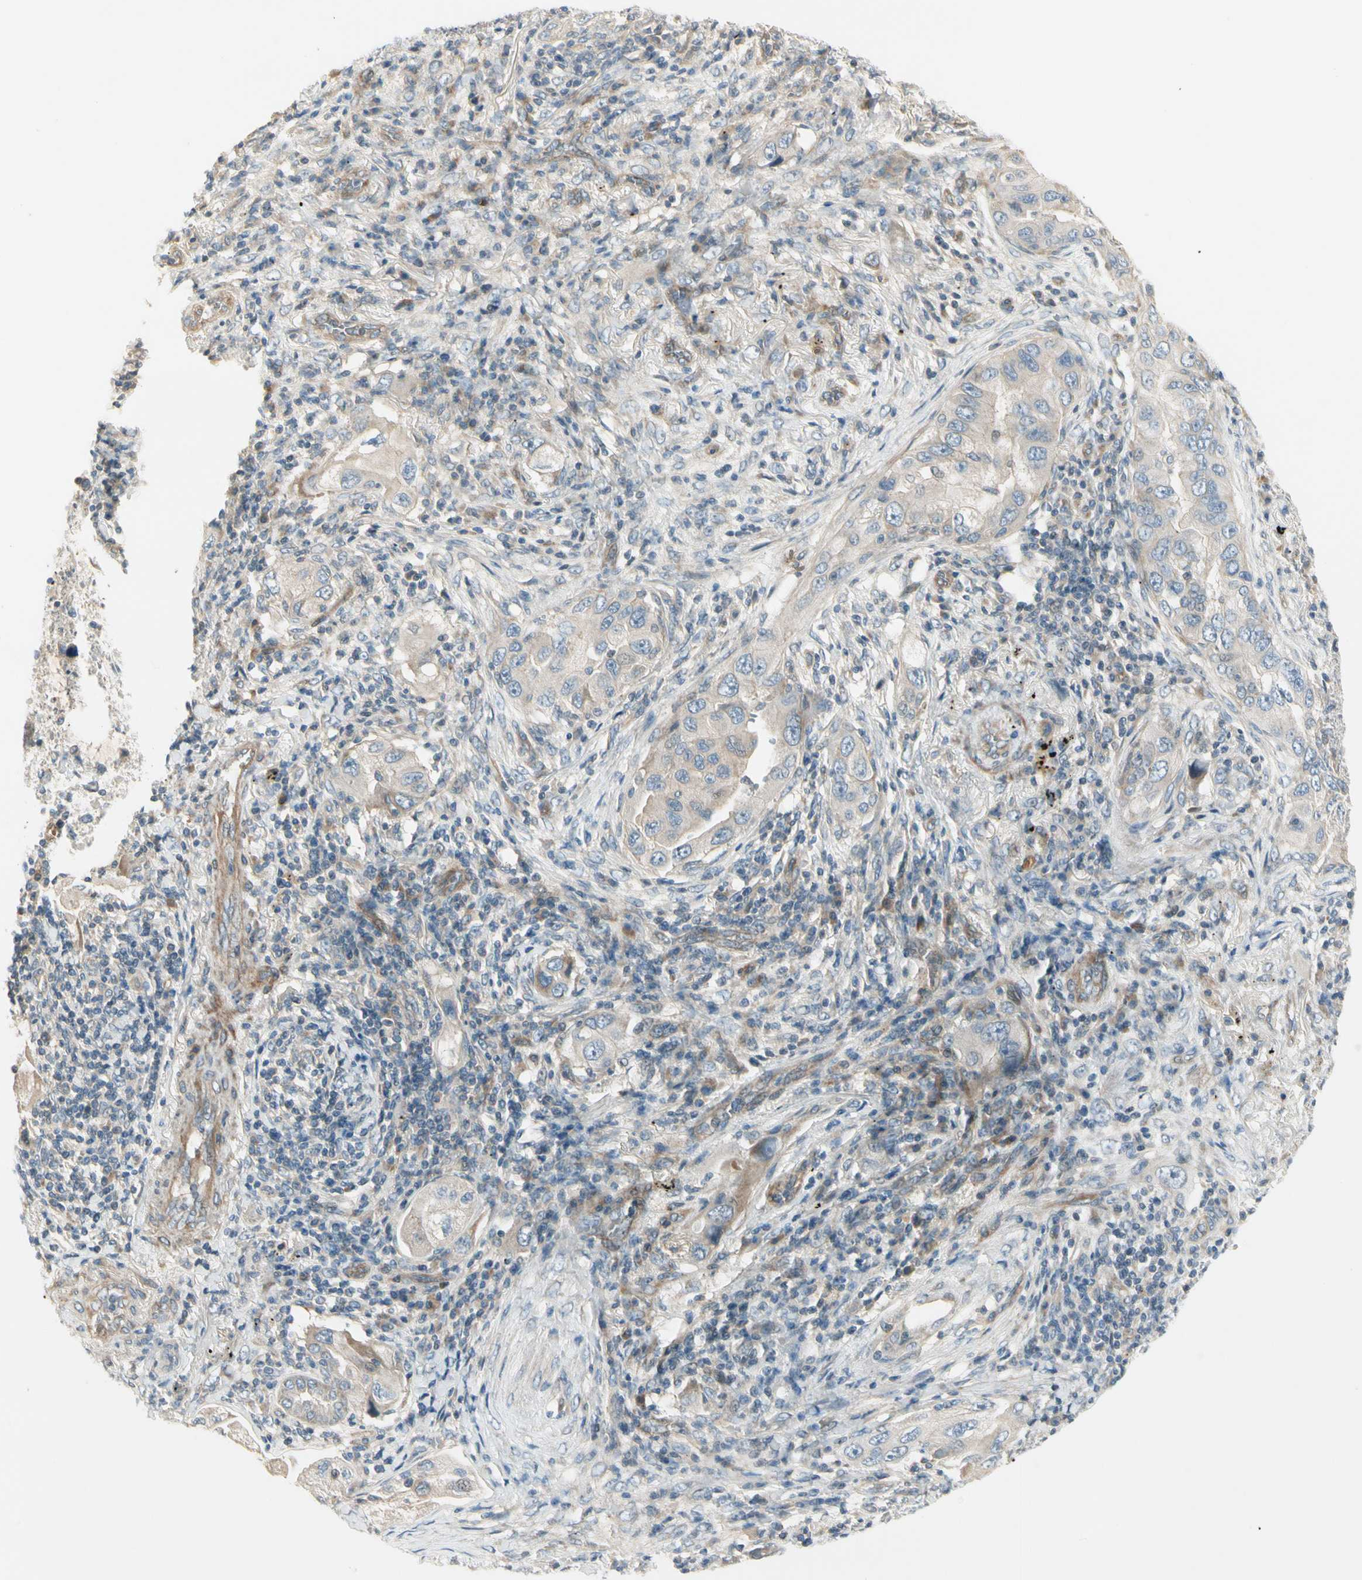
{"staining": {"intensity": "weak", "quantity": "25%-75%", "location": "cytoplasmic/membranous"}, "tissue": "lung cancer", "cell_type": "Tumor cells", "image_type": "cancer", "snomed": [{"axis": "morphology", "description": "Adenocarcinoma, NOS"}, {"axis": "topography", "description": "Lung"}], "caption": "Immunohistochemistry (IHC) (DAB (3,3'-diaminobenzidine)) staining of lung adenocarcinoma shows weak cytoplasmic/membranous protein positivity in approximately 25%-75% of tumor cells. Nuclei are stained in blue.", "gene": "ADGRA3", "patient": {"sex": "female", "age": 65}}